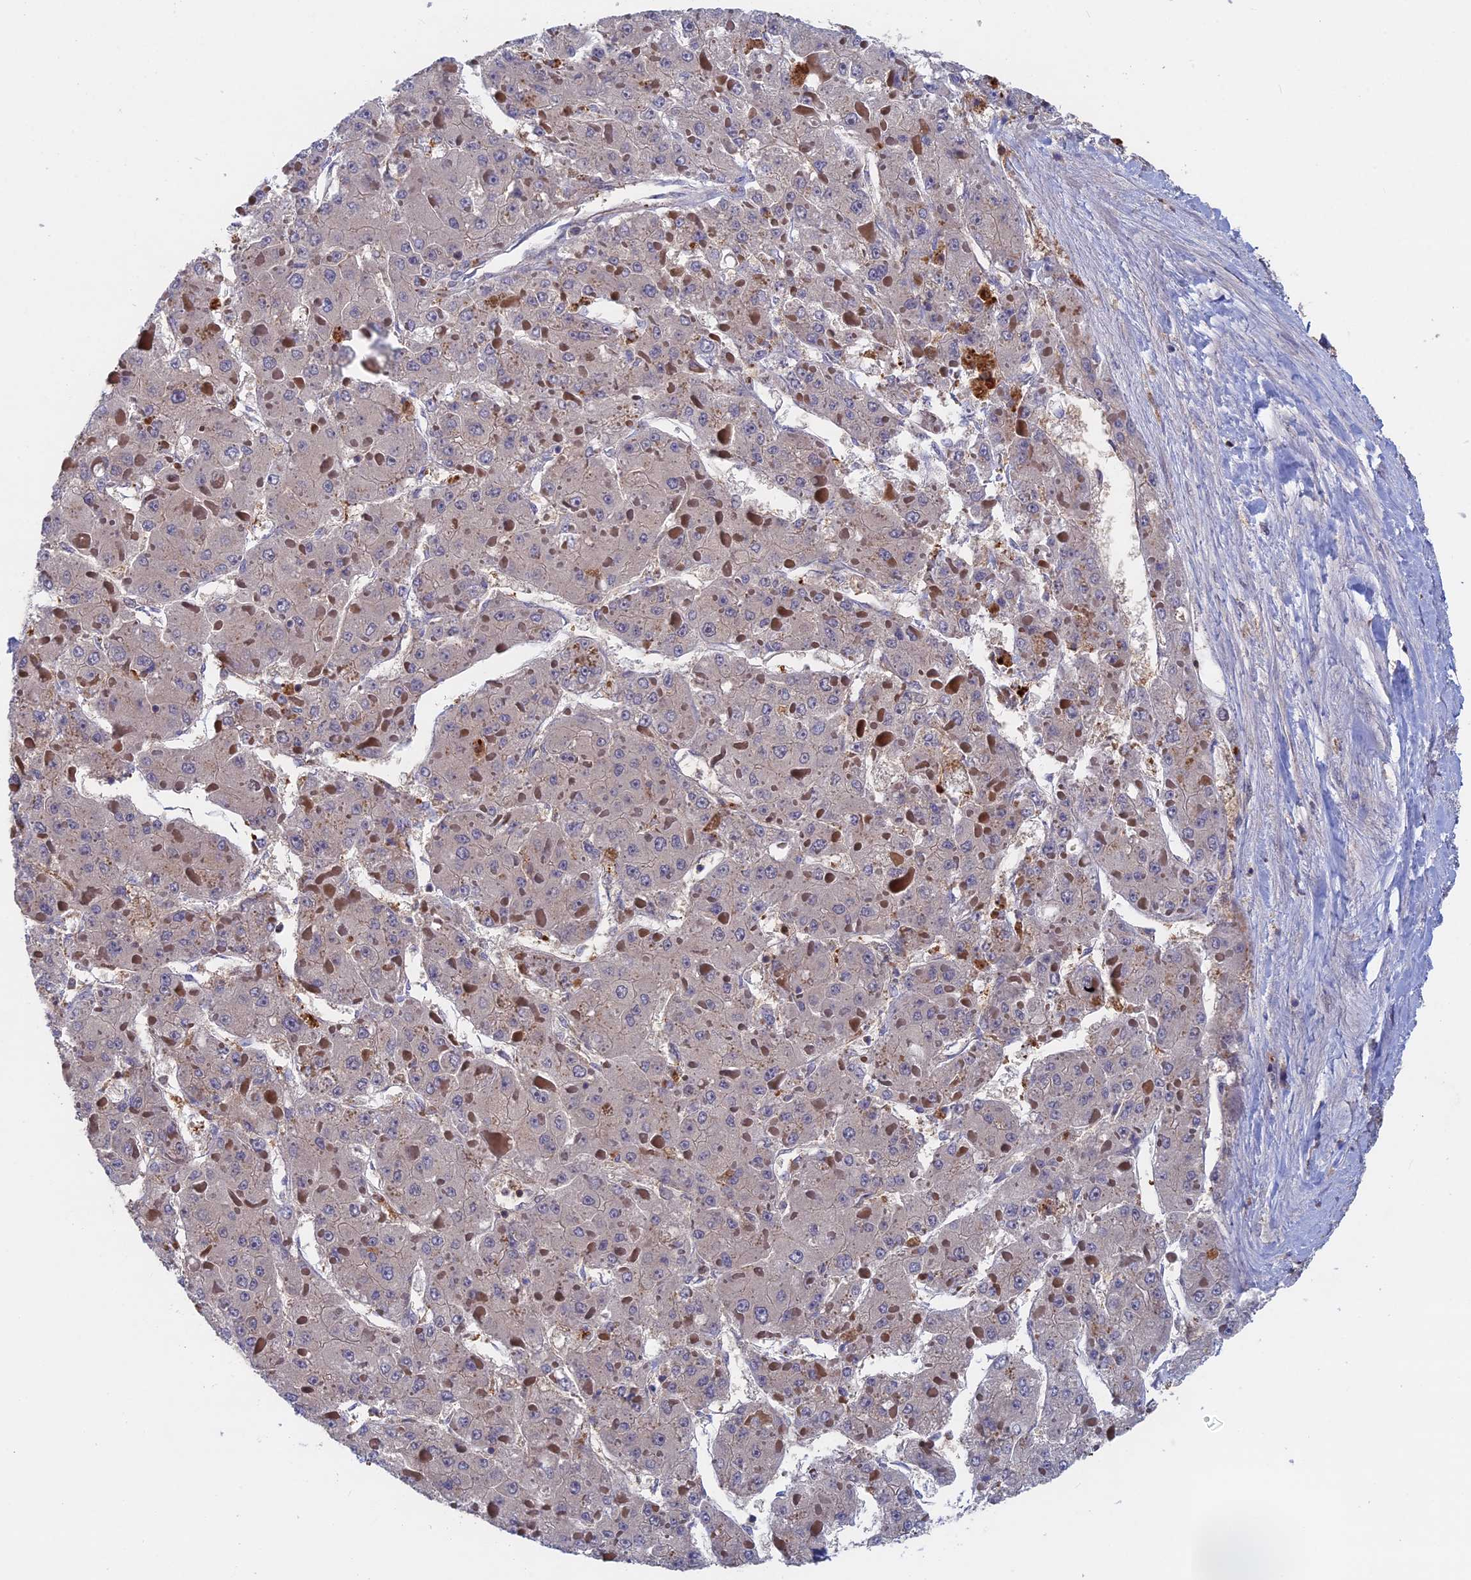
{"staining": {"intensity": "negative", "quantity": "none", "location": "none"}, "tissue": "liver cancer", "cell_type": "Tumor cells", "image_type": "cancer", "snomed": [{"axis": "morphology", "description": "Carcinoma, Hepatocellular, NOS"}, {"axis": "topography", "description": "Liver"}], "caption": "Tumor cells are negative for protein expression in human hepatocellular carcinoma (liver).", "gene": "BLVRA", "patient": {"sex": "female", "age": 73}}